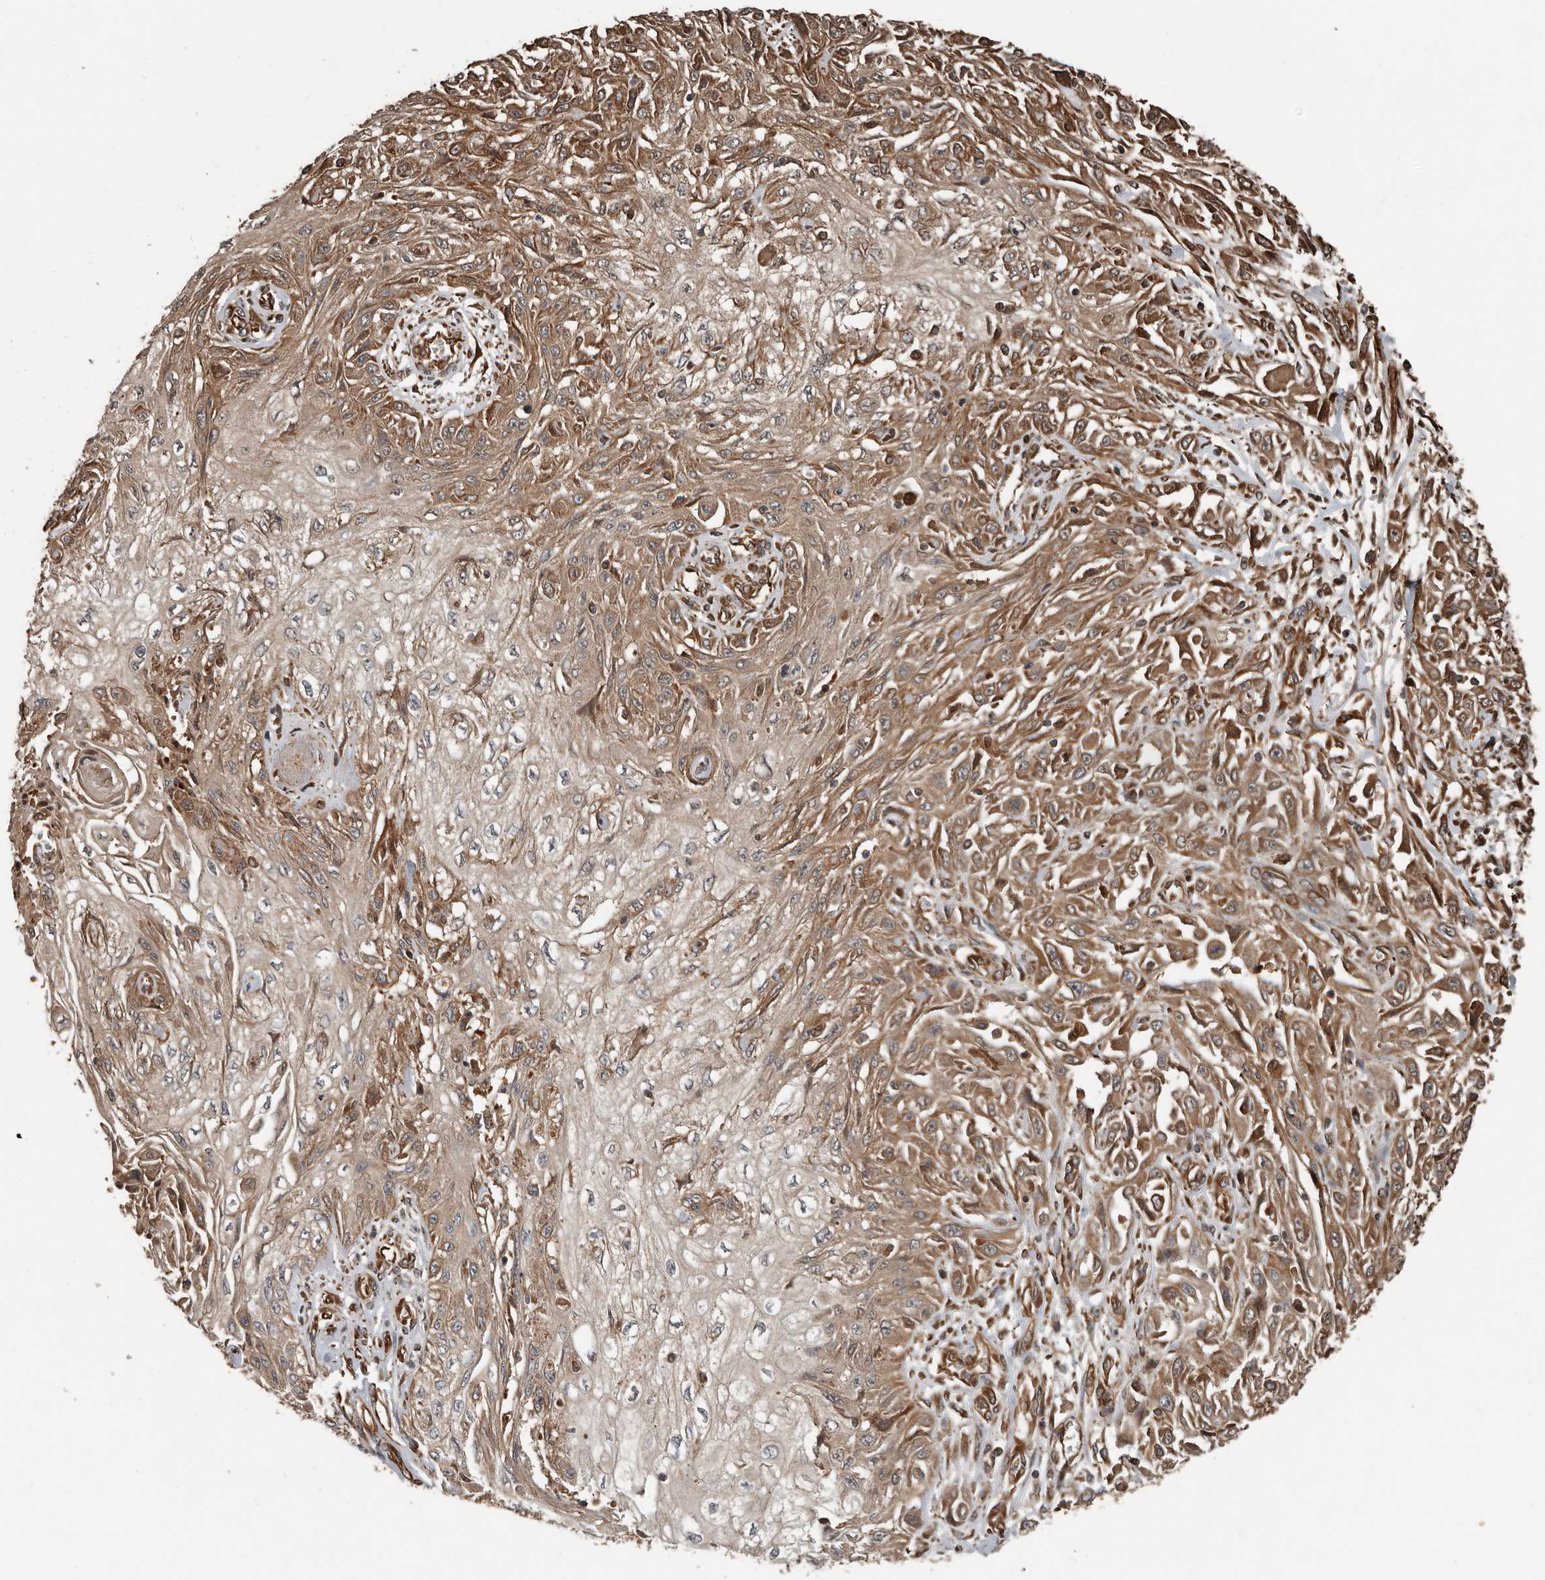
{"staining": {"intensity": "moderate", "quantity": ">75%", "location": "cytoplasmic/membranous"}, "tissue": "skin cancer", "cell_type": "Tumor cells", "image_type": "cancer", "snomed": [{"axis": "morphology", "description": "Squamous cell carcinoma, NOS"}, {"axis": "morphology", "description": "Squamous cell carcinoma, metastatic, NOS"}, {"axis": "topography", "description": "Skin"}, {"axis": "topography", "description": "Lymph node"}], "caption": "Brown immunohistochemical staining in human skin cancer (metastatic squamous cell carcinoma) reveals moderate cytoplasmic/membranous expression in approximately >75% of tumor cells.", "gene": "YOD1", "patient": {"sex": "male", "age": 75}}